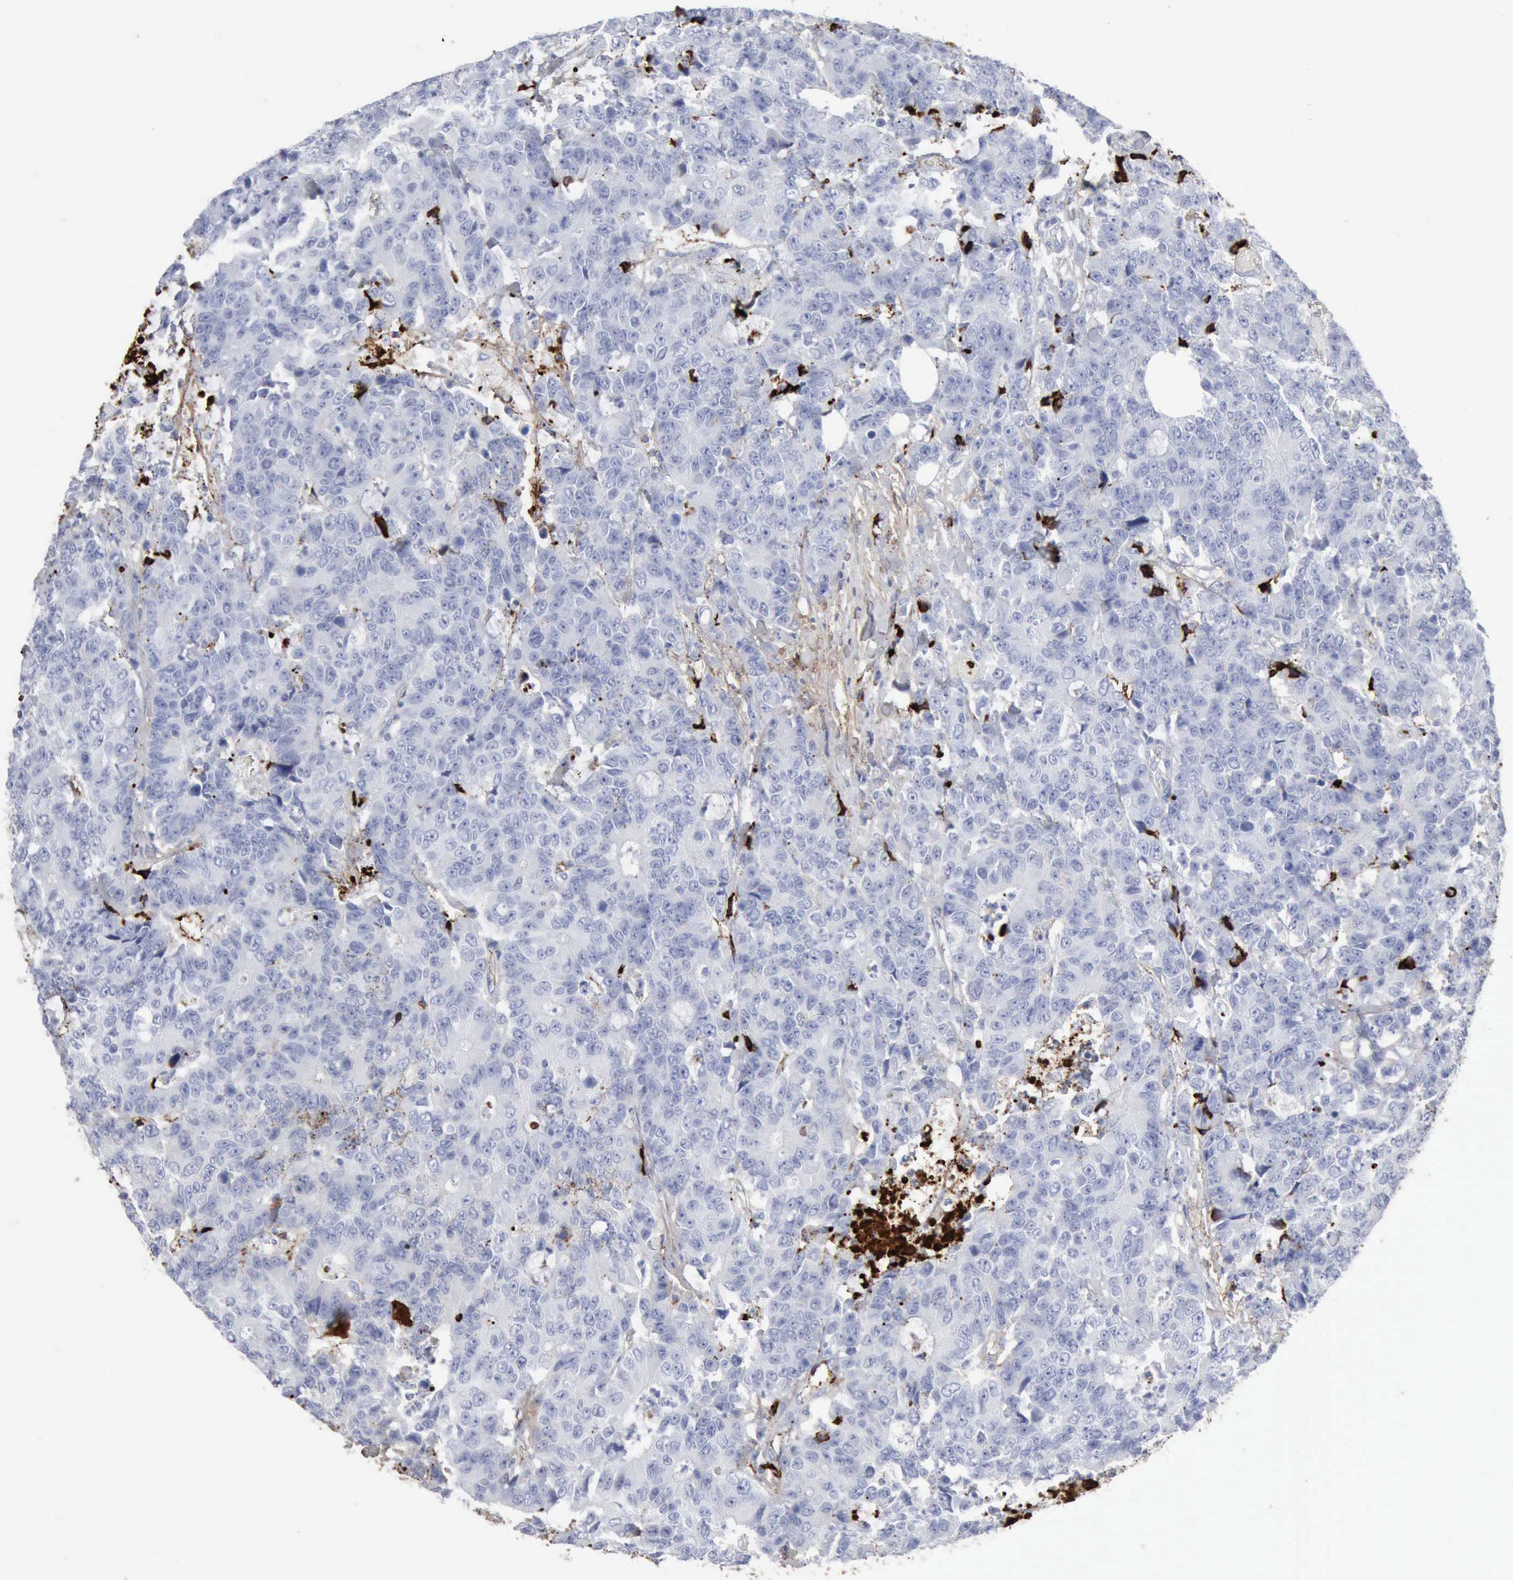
{"staining": {"intensity": "negative", "quantity": "none", "location": "none"}, "tissue": "colorectal cancer", "cell_type": "Tumor cells", "image_type": "cancer", "snomed": [{"axis": "morphology", "description": "Adenocarcinoma, NOS"}, {"axis": "topography", "description": "Colon"}], "caption": "IHC micrograph of human colorectal cancer stained for a protein (brown), which demonstrates no positivity in tumor cells.", "gene": "C4BPA", "patient": {"sex": "female", "age": 86}}